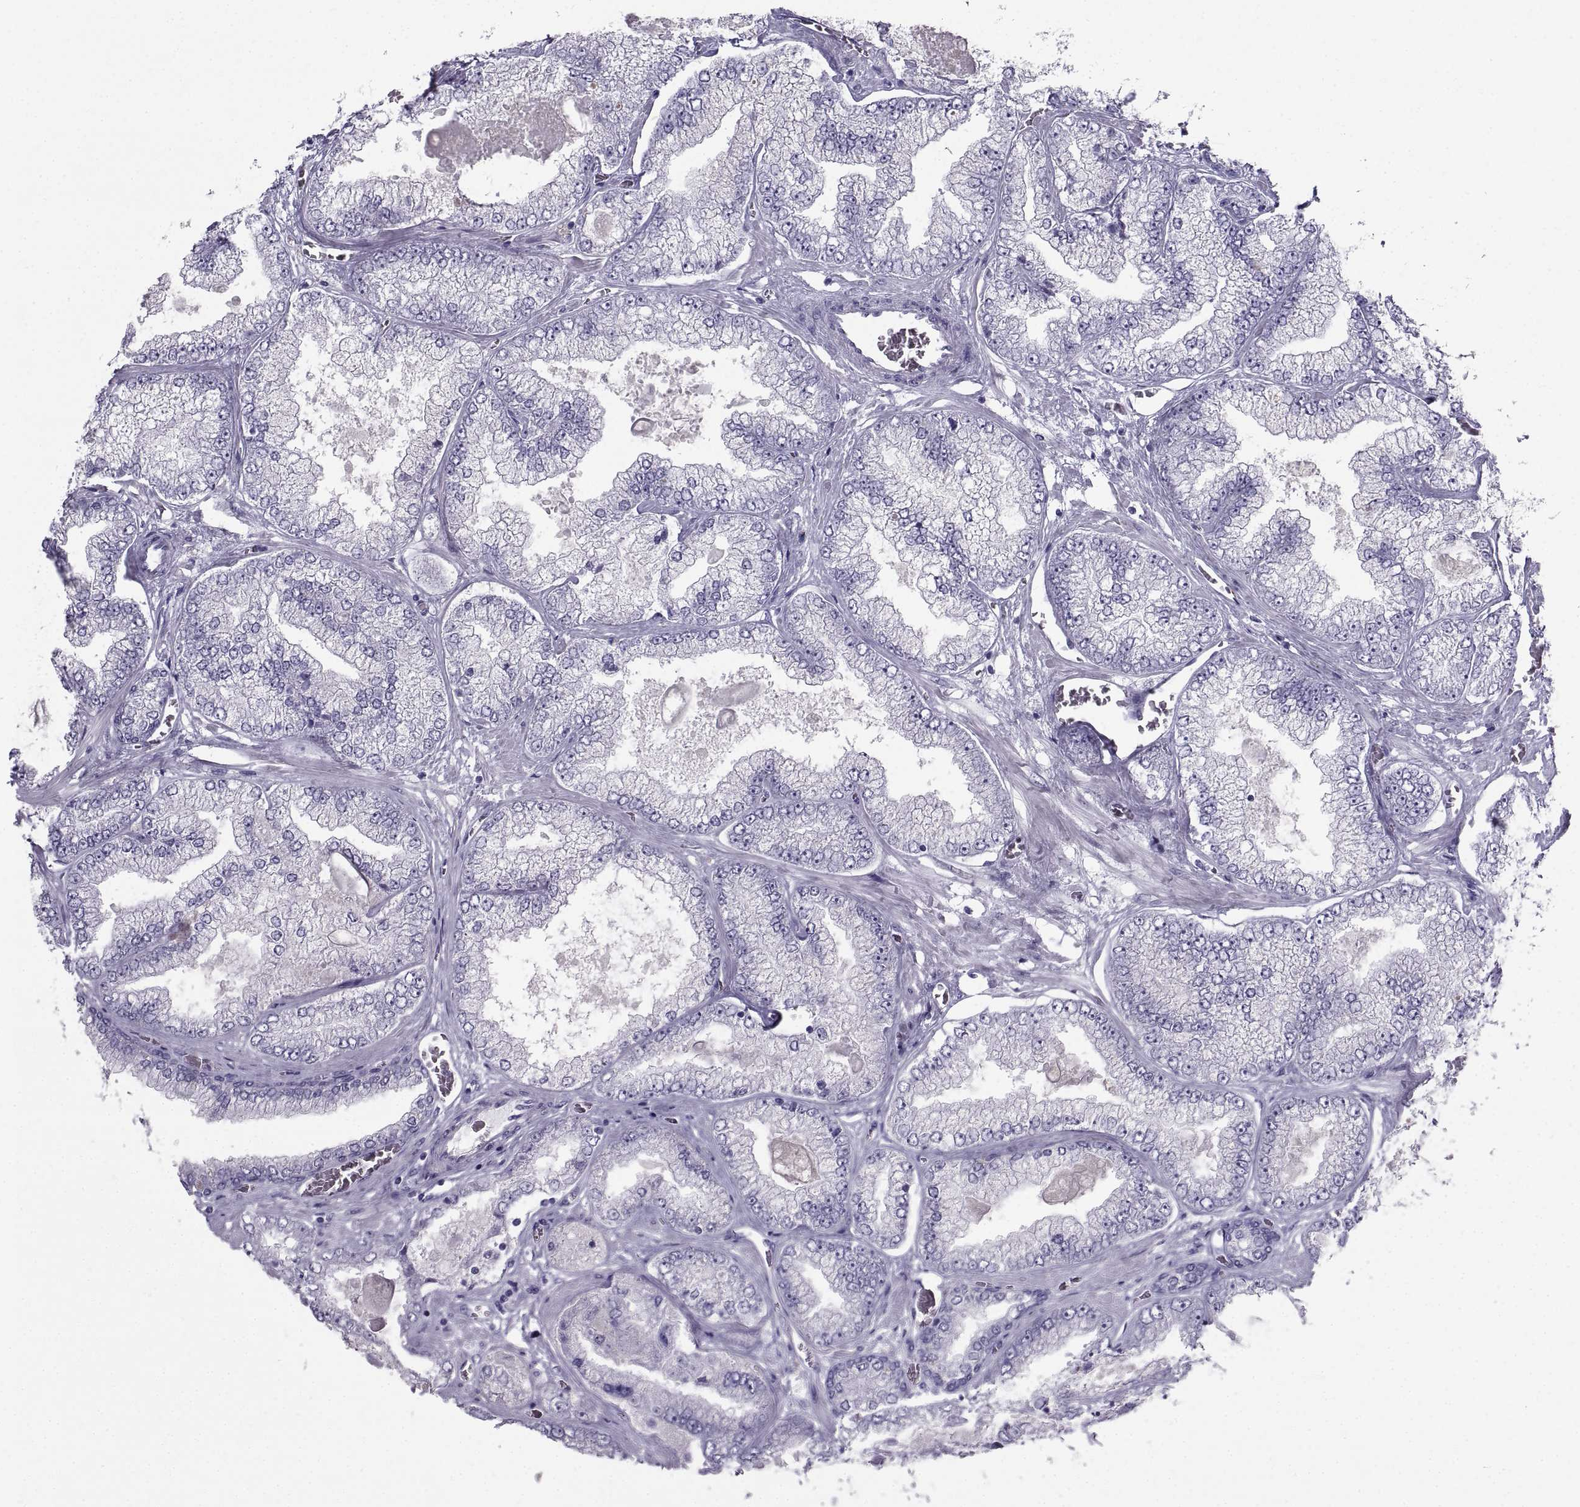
{"staining": {"intensity": "negative", "quantity": "none", "location": "none"}, "tissue": "prostate cancer", "cell_type": "Tumor cells", "image_type": "cancer", "snomed": [{"axis": "morphology", "description": "Adenocarcinoma, Low grade"}, {"axis": "topography", "description": "Prostate"}], "caption": "Tumor cells show no significant protein positivity in prostate adenocarcinoma (low-grade).", "gene": "PCSK1N", "patient": {"sex": "male", "age": 57}}